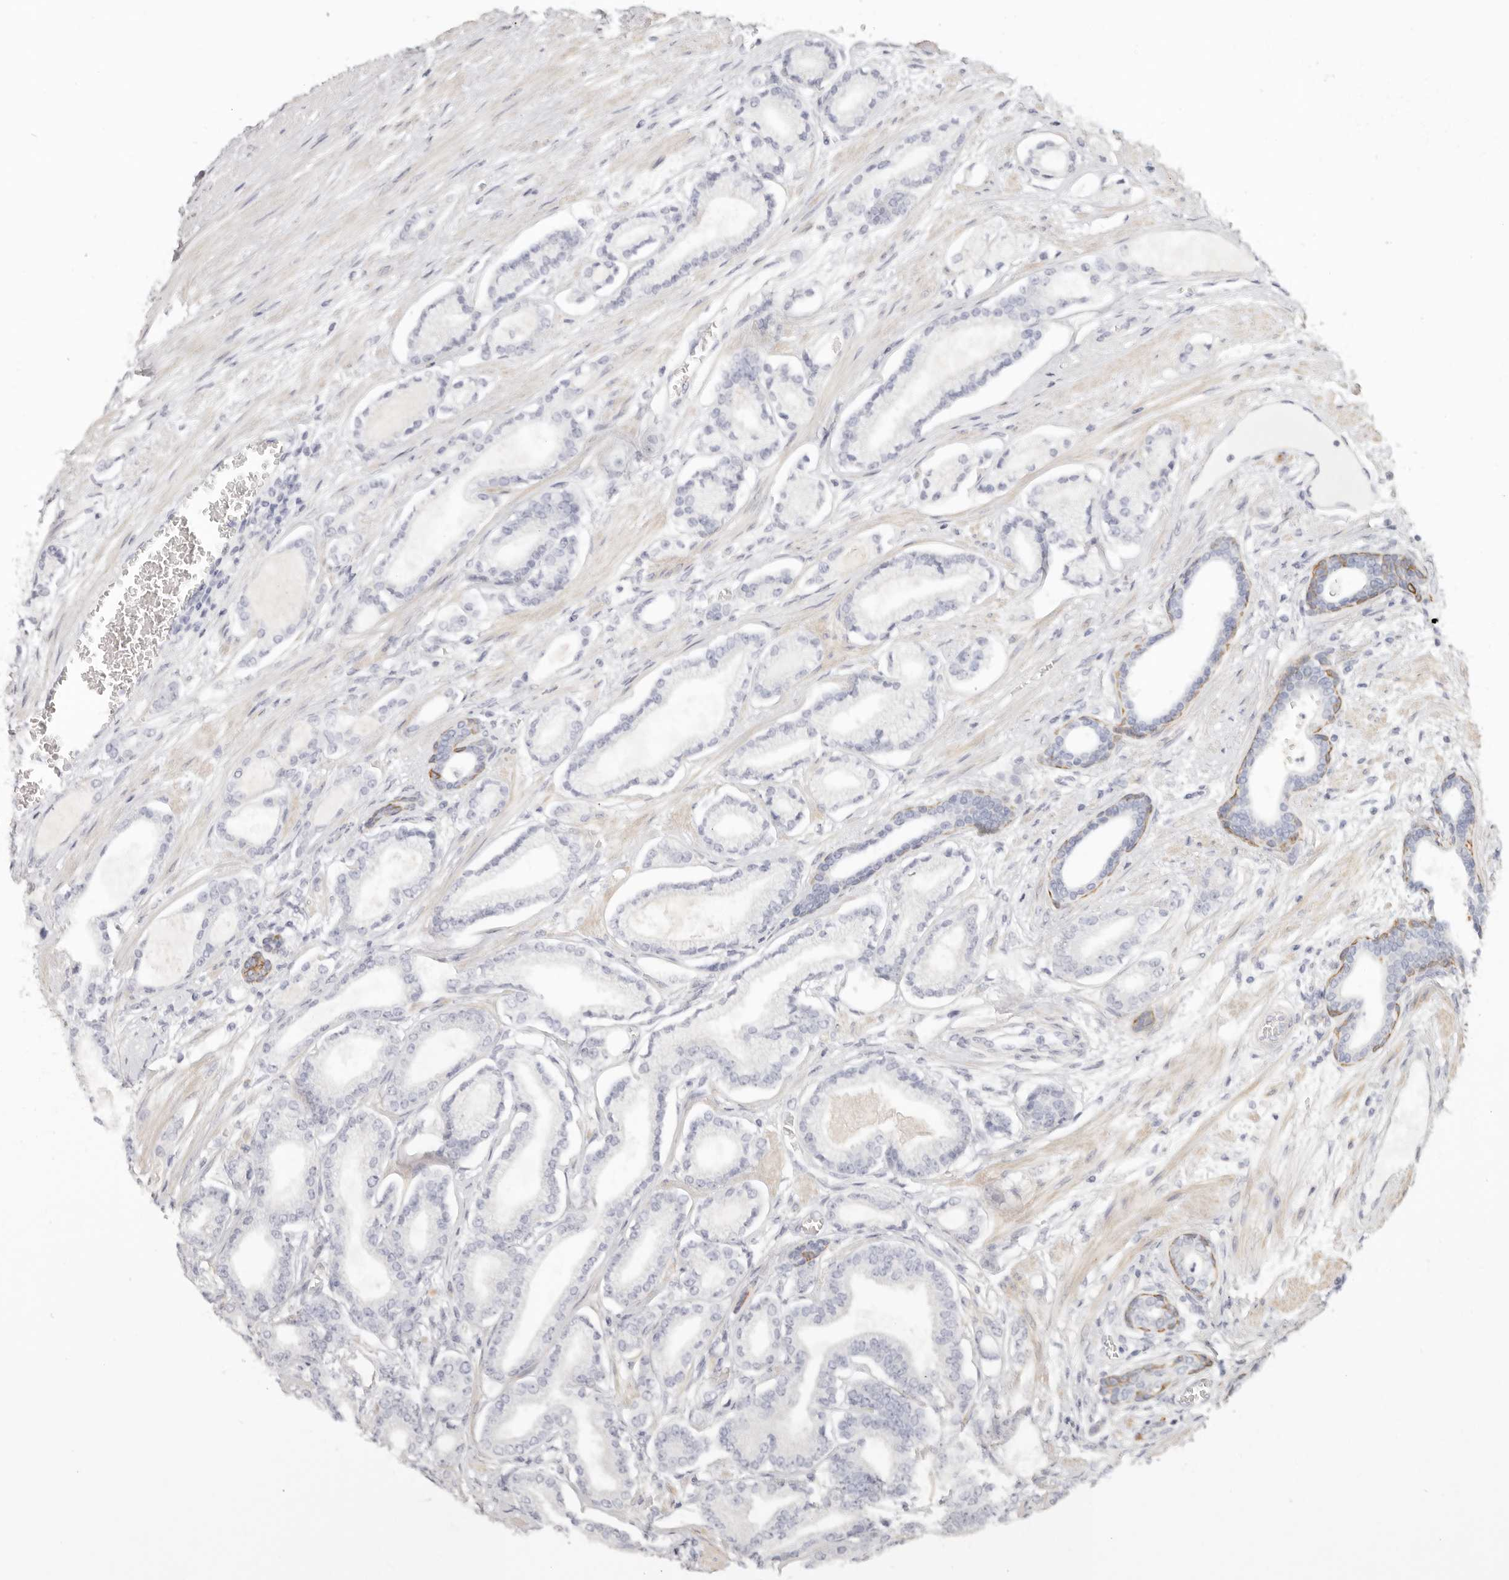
{"staining": {"intensity": "negative", "quantity": "none", "location": "none"}, "tissue": "prostate cancer", "cell_type": "Tumor cells", "image_type": "cancer", "snomed": [{"axis": "morphology", "description": "Adenocarcinoma, Low grade"}, {"axis": "topography", "description": "Prostate"}], "caption": "Immunohistochemistry (IHC) micrograph of prostate low-grade adenocarcinoma stained for a protein (brown), which reveals no positivity in tumor cells.", "gene": "RXFP1", "patient": {"sex": "male", "age": 60}}